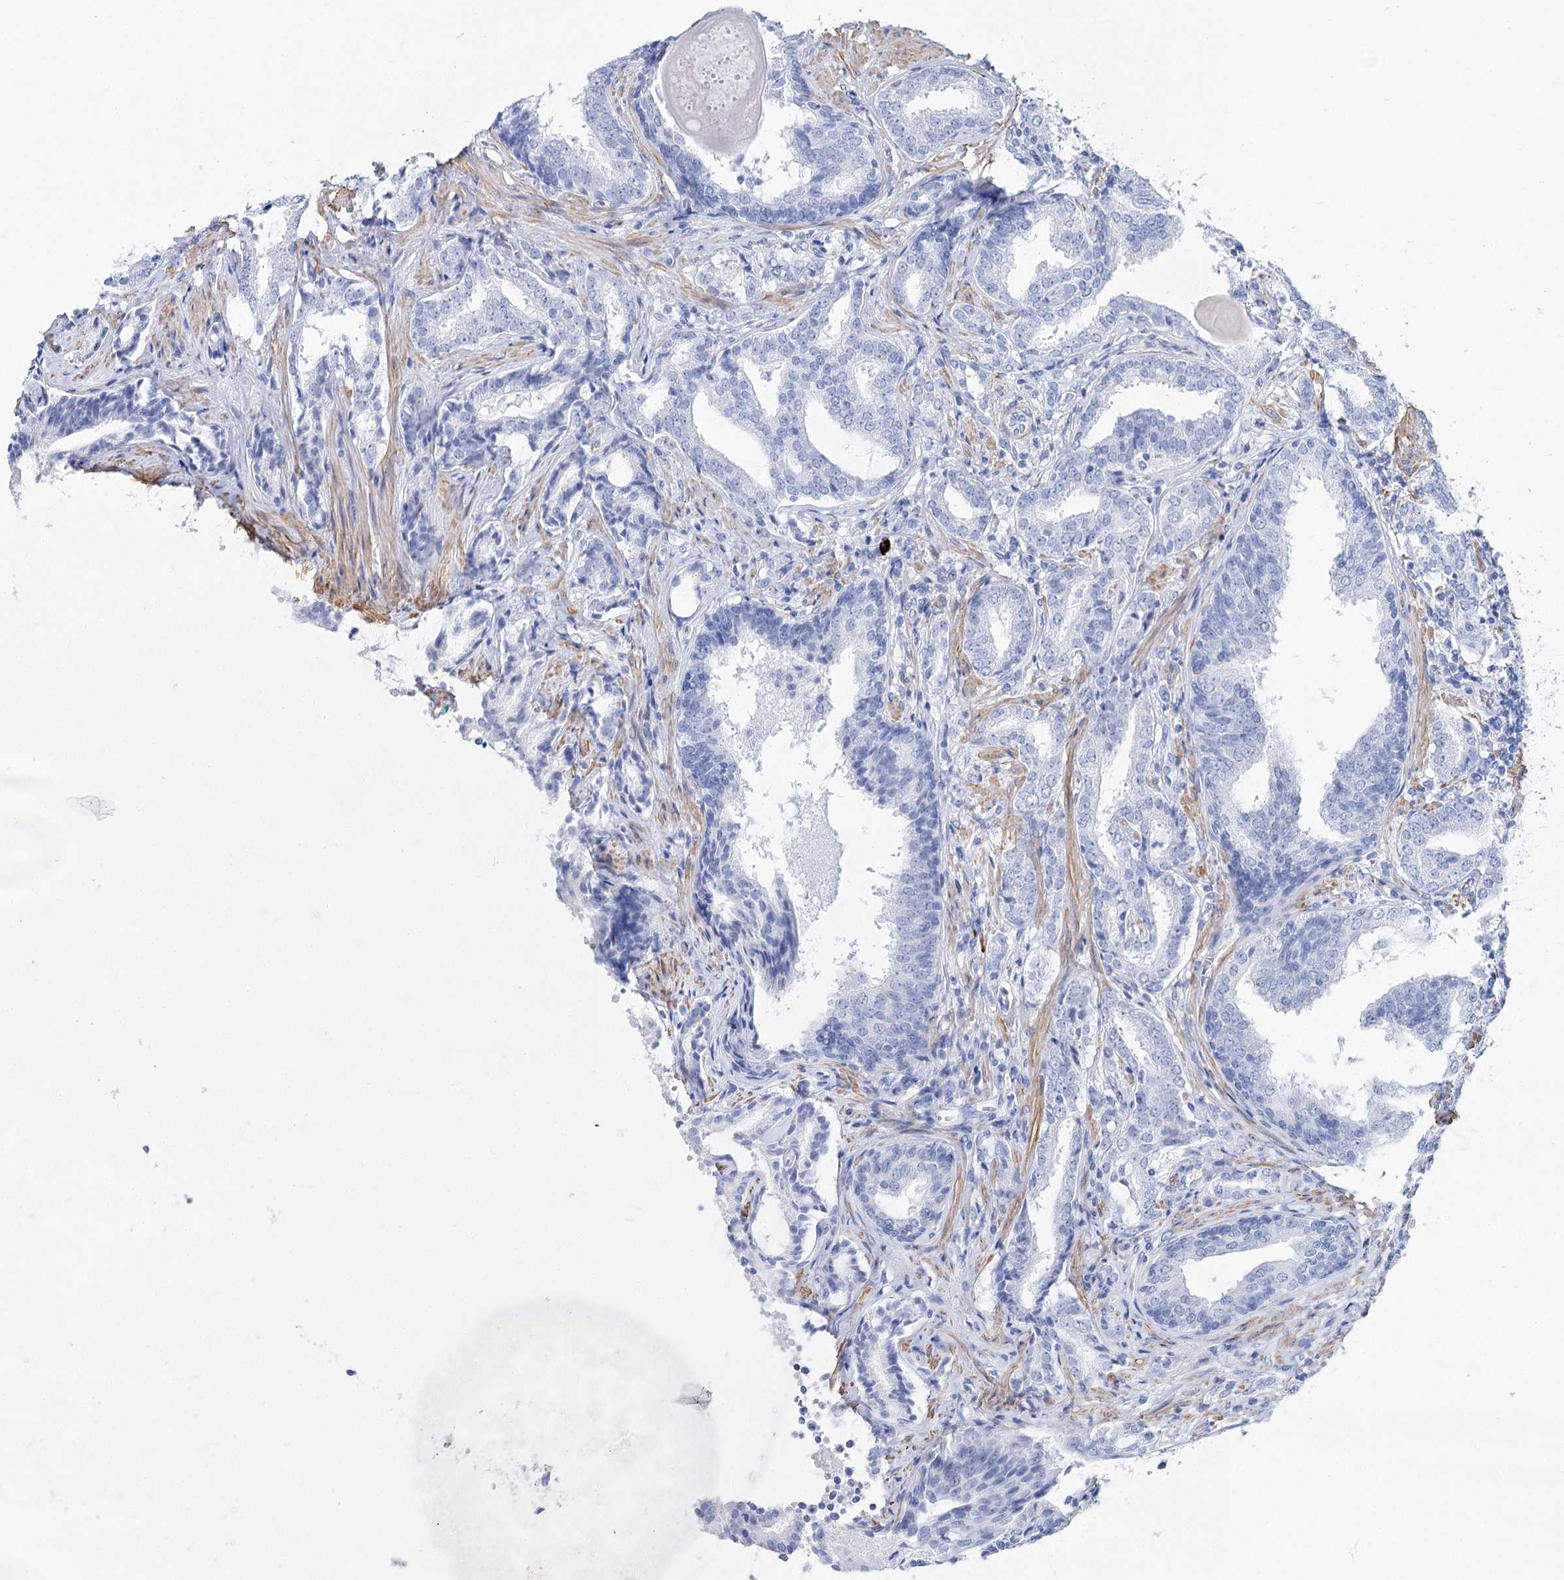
{"staining": {"intensity": "negative", "quantity": "none", "location": "none"}, "tissue": "prostate cancer", "cell_type": "Tumor cells", "image_type": "cancer", "snomed": [{"axis": "morphology", "description": "Adenocarcinoma, High grade"}, {"axis": "topography", "description": "Prostate"}], "caption": "Protein analysis of prostate cancer shows no significant staining in tumor cells.", "gene": "CSN3", "patient": {"sex": "male", "age": 63}}